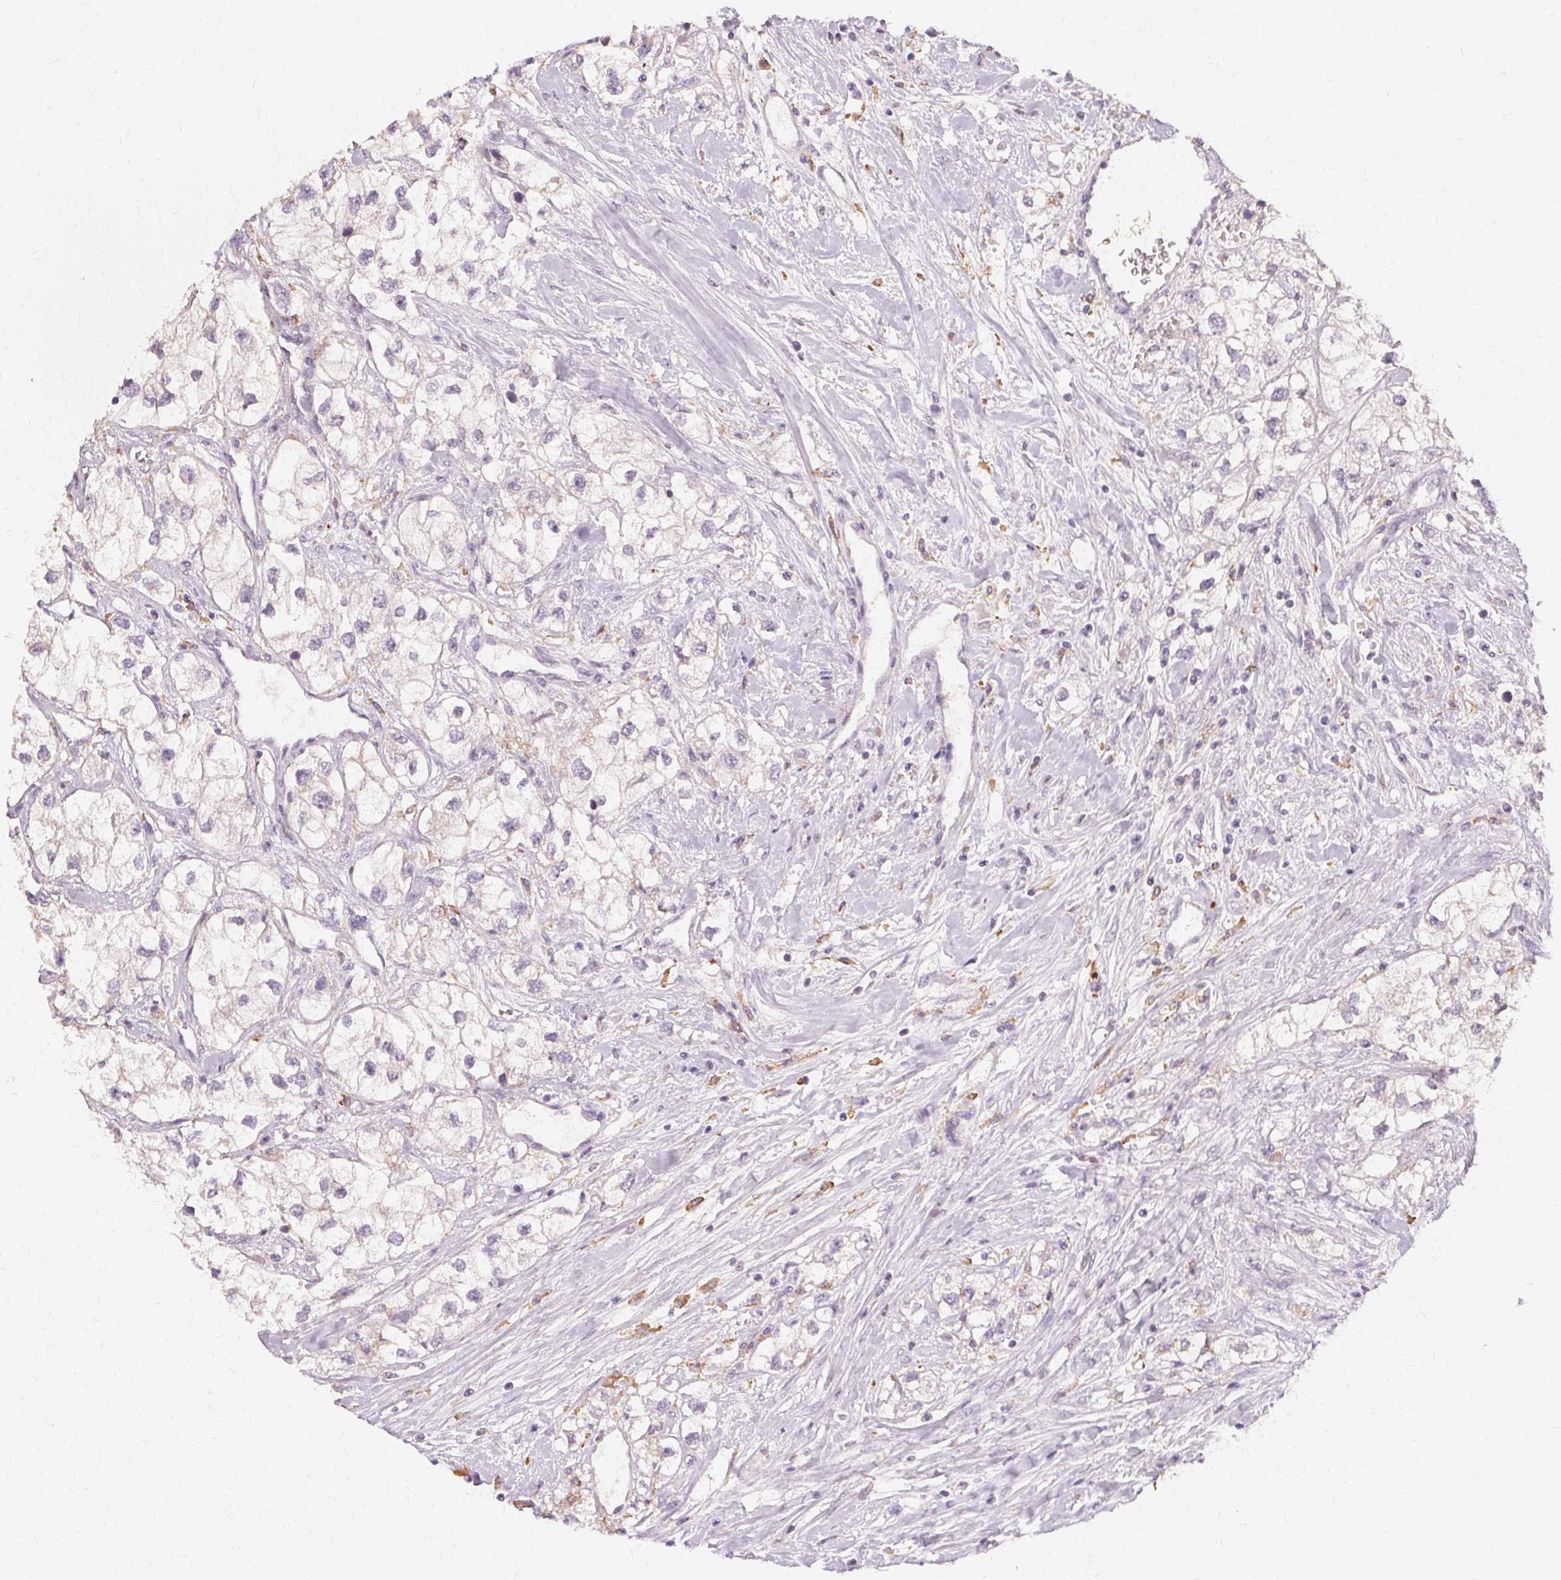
{"staining": {"intensity": "negative", "quantity": "none", "location": "none"}, "tissue": "renal cancer", "cell_type": "Tumor cells", "image_type": "cancer", "snomed": [{"axis": "morphology", "description": "Adenocarcinoma, NOS"}, {"axis": "topography", "description": "Kidney"}], "caption": "High power microscopy image of an immunohistochemistry (IHC) histopathology image of renal cancer, revealing no significant staining in tumor cells. (DAB (3,3'-diaminobenzidine) IHC visualized using brightfield microscopy, high magnification).", "gene": "IFNGR1", "patient": {"sex": "male", "age": 59}}